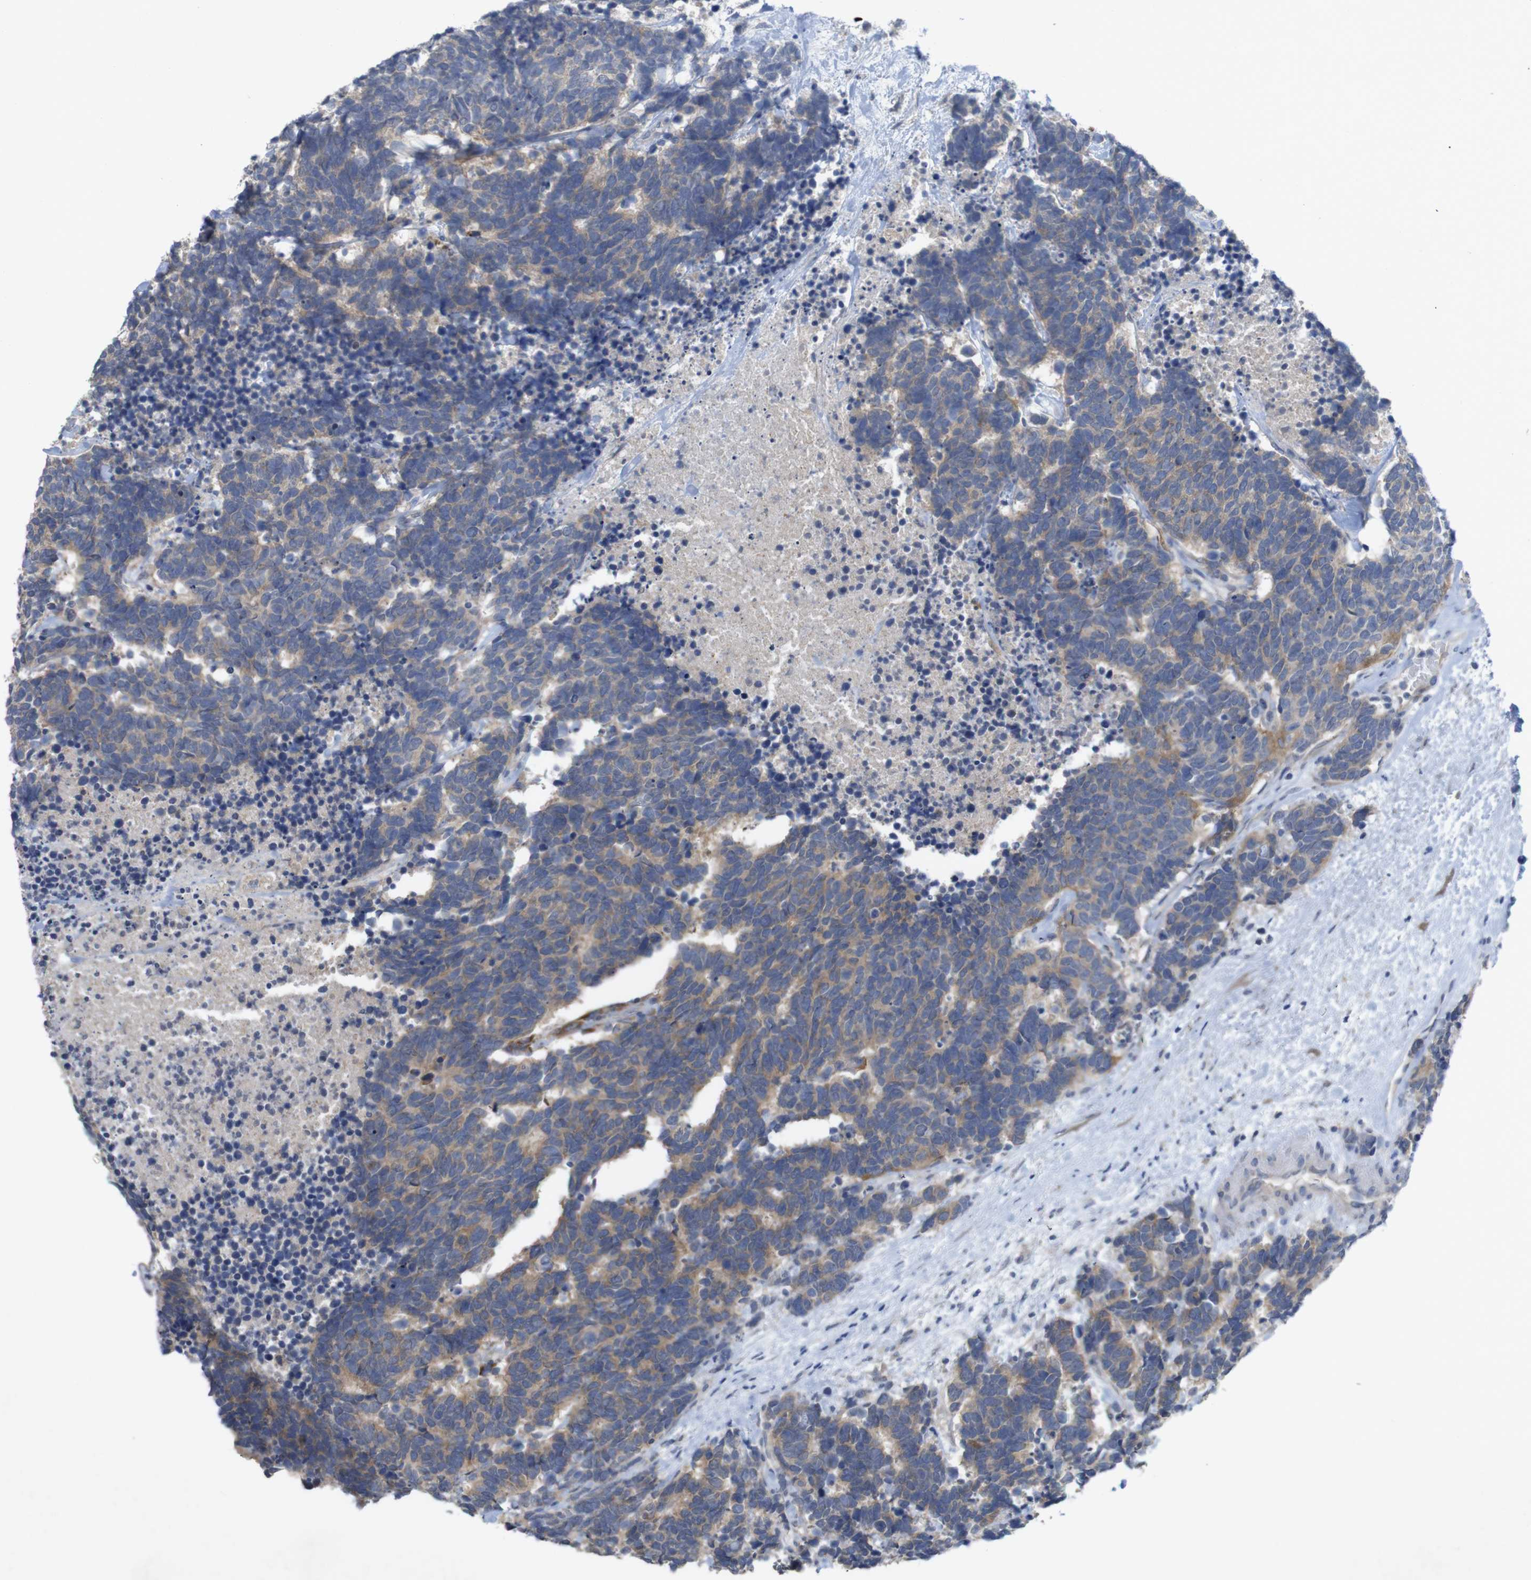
{"staining": {"intensity": "moderate", "quantity": ">75%", "location": "cytoplasmic/membranous"}, "tissue": "carcinoid", "cell_type": "Tumor cells", "image_type": "cancer", "snomed": [{"axis": "morphology", "description": "Carcinoma, NOS"}, {"axis": "morphology", "description": "Carcinoid, malignant, NOS"}, {"axis": "topography", "description": "Urinary bladder"}], "caption": "About >75% of tumor cells in carcinoma exhibit moderate cytoplasmic/membranous protein staining as visualized by brown immunohistochemical staining.", "gene": "BCAR3", "patient": {"sex": "male", "age": 57}}